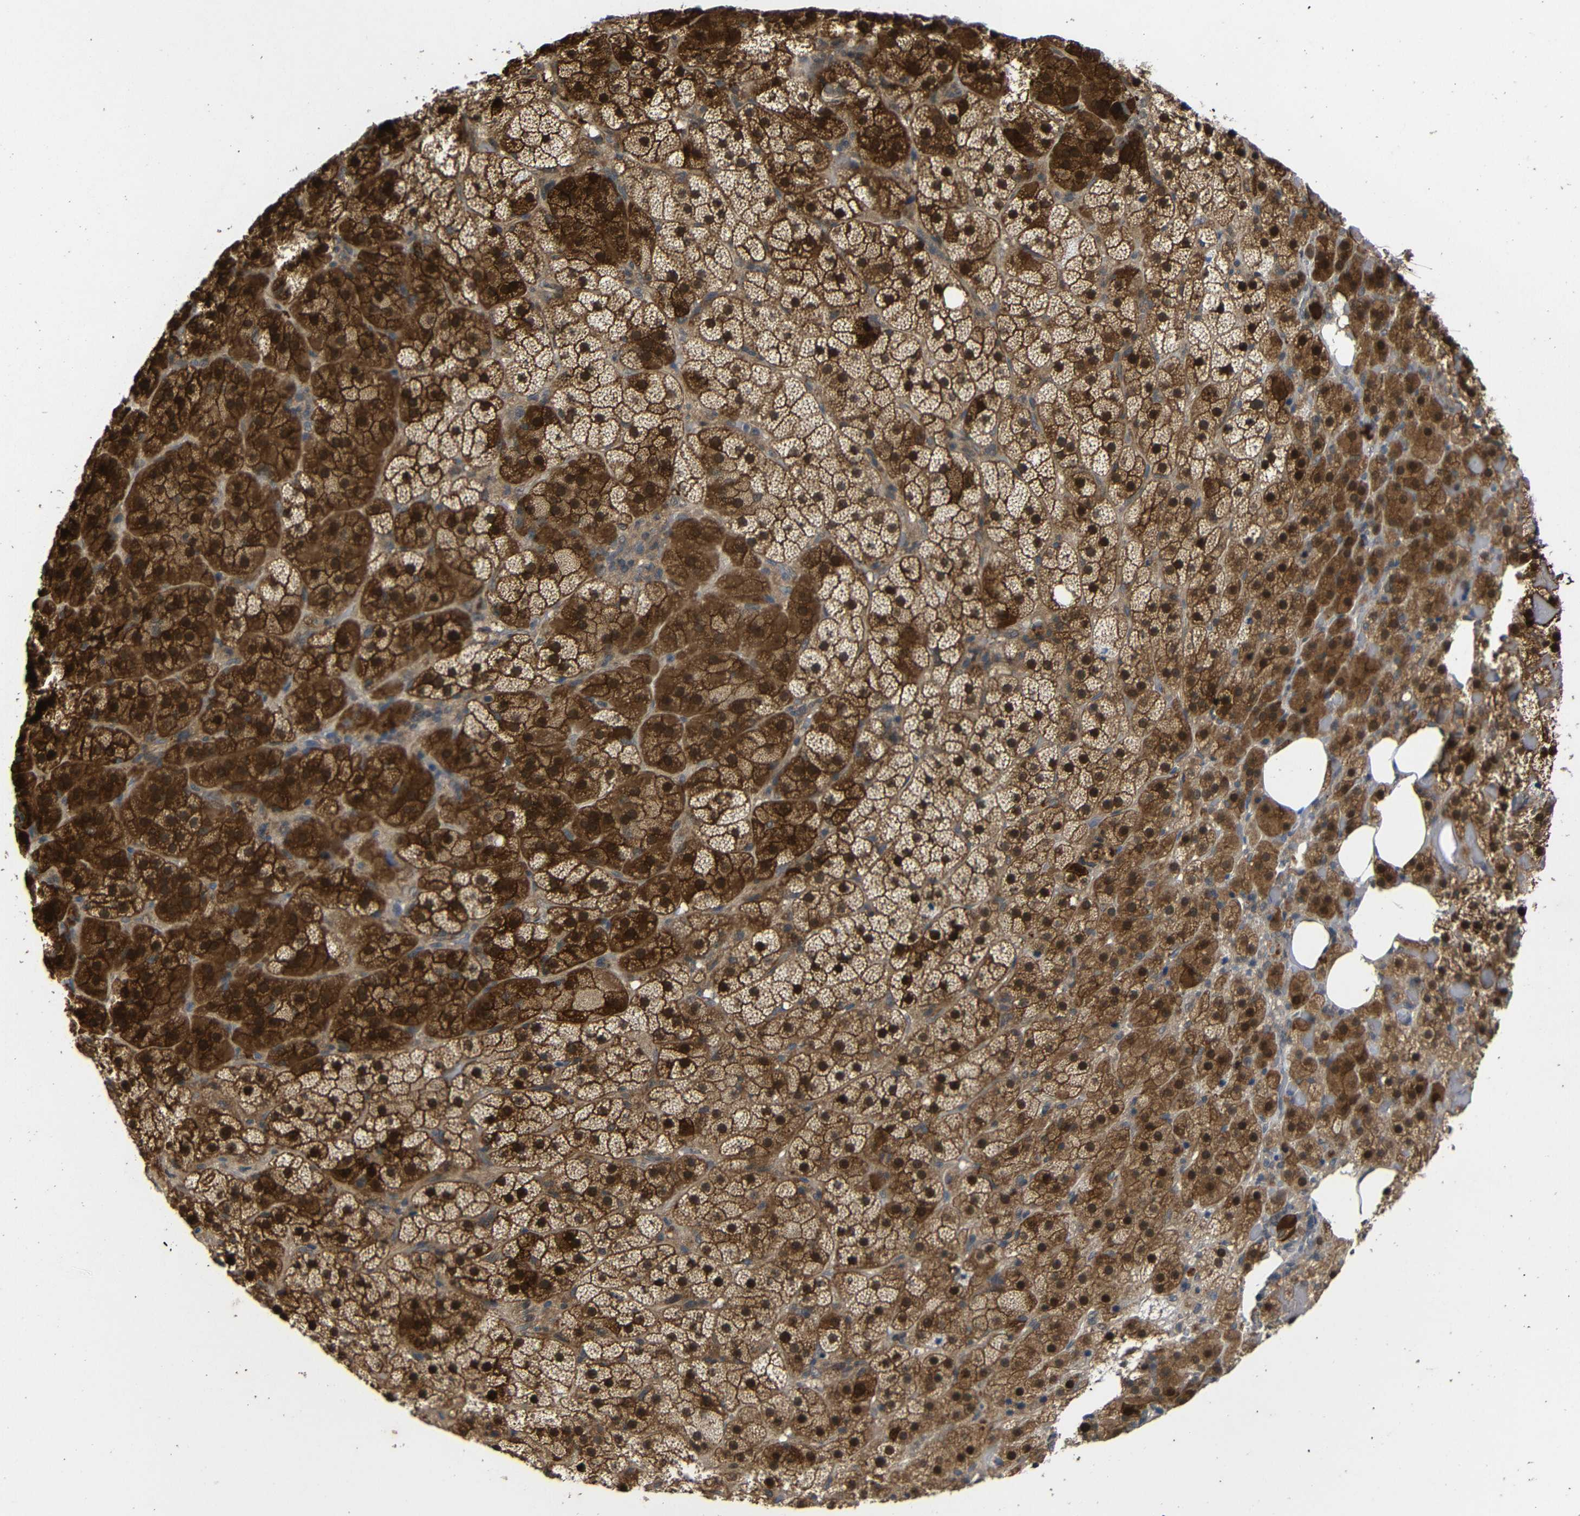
{"staining": {"intensity": "strong", "quantity": ">75%", "location": "cytoplasmic/membranous,nuclear"}, "tissue": "adrenal gland", "cell_type": "Glandular cells", "image_type": "normal", "snomed": [{"axis": "morphology", "description": "Normal tissue, NOS"}, {"axis": "topography", "description": "Adrenal gland"}], "caption": "High-power microscopy captured an IHC photomicrograph of unremarkable adrenal gland, revealing strong cytoplasmic/membranous,nuclear expression in approximately >75% of glandular cells.", "gene": "ATG12", "patient": {"sex": "female", "age": 59}}